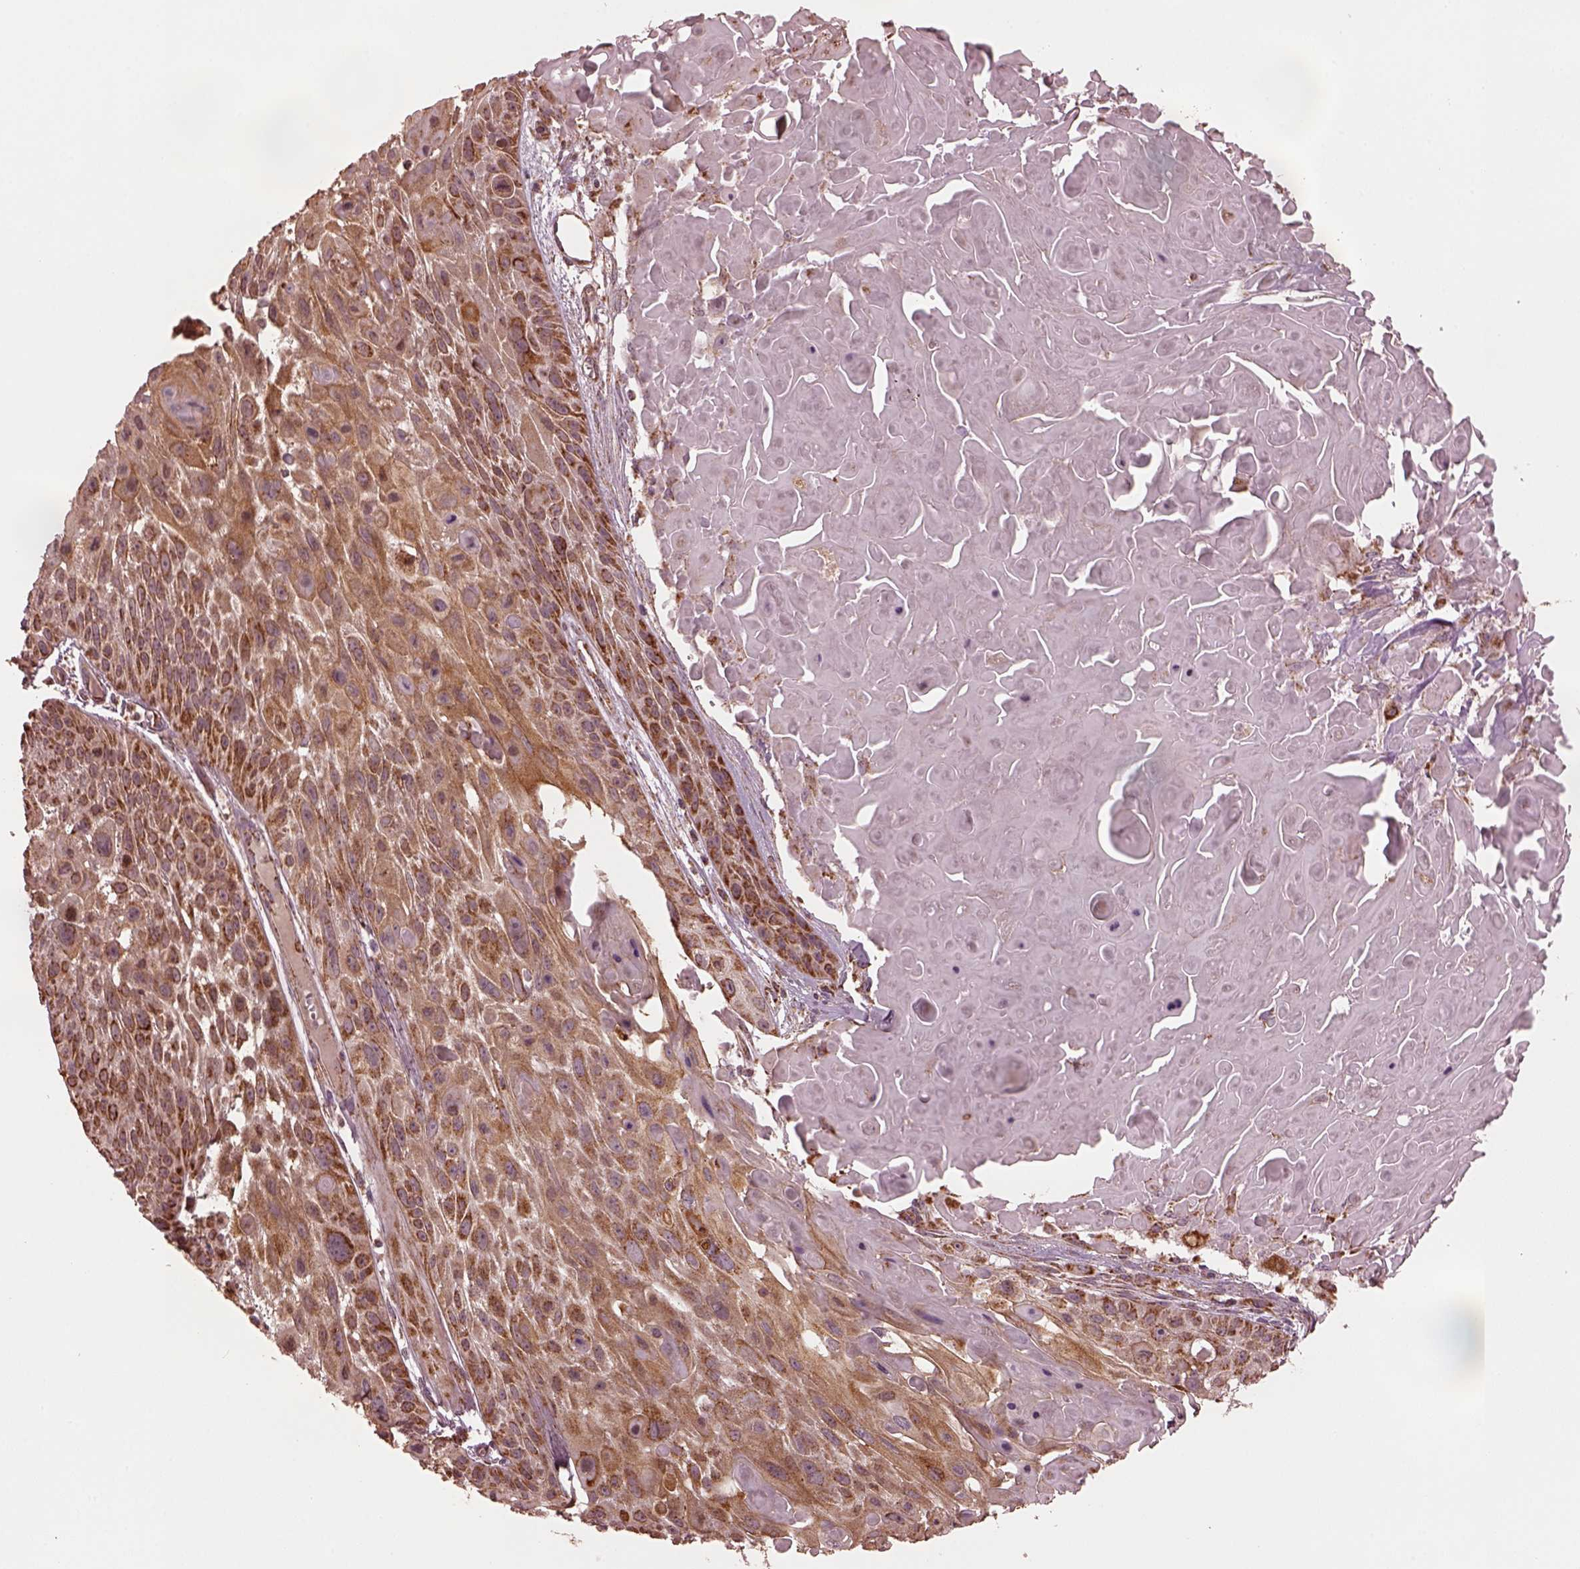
{"staining": {"intensity": "moderate", "quantity": ">75%", "location": "cytoplasmic/membranous"}, "tissue": "skin cancer", "cell_type": "Tumor cells", "image_type": "cancer", "snomed": [{"axis": "morphology", "description": "Squamous cell carcinoma, NOS"}, {"axis": "topography", "description": "Skin"}, {"axis": "topography", "description": "Anal"}], "caption": "The immunohistochemical stain highlights moderate cytoplasmic/membranous positivity in tumor cells of skin squamous cell carcinoma tissue. (Stains: DAB (3,3'-diaminobenzidine) in brown, nuclei in blue, Microscopy: brightfield microscopy at high magnification).", "gene": "NDUFB10", "patient": {"sex": "female", "age": 75}}